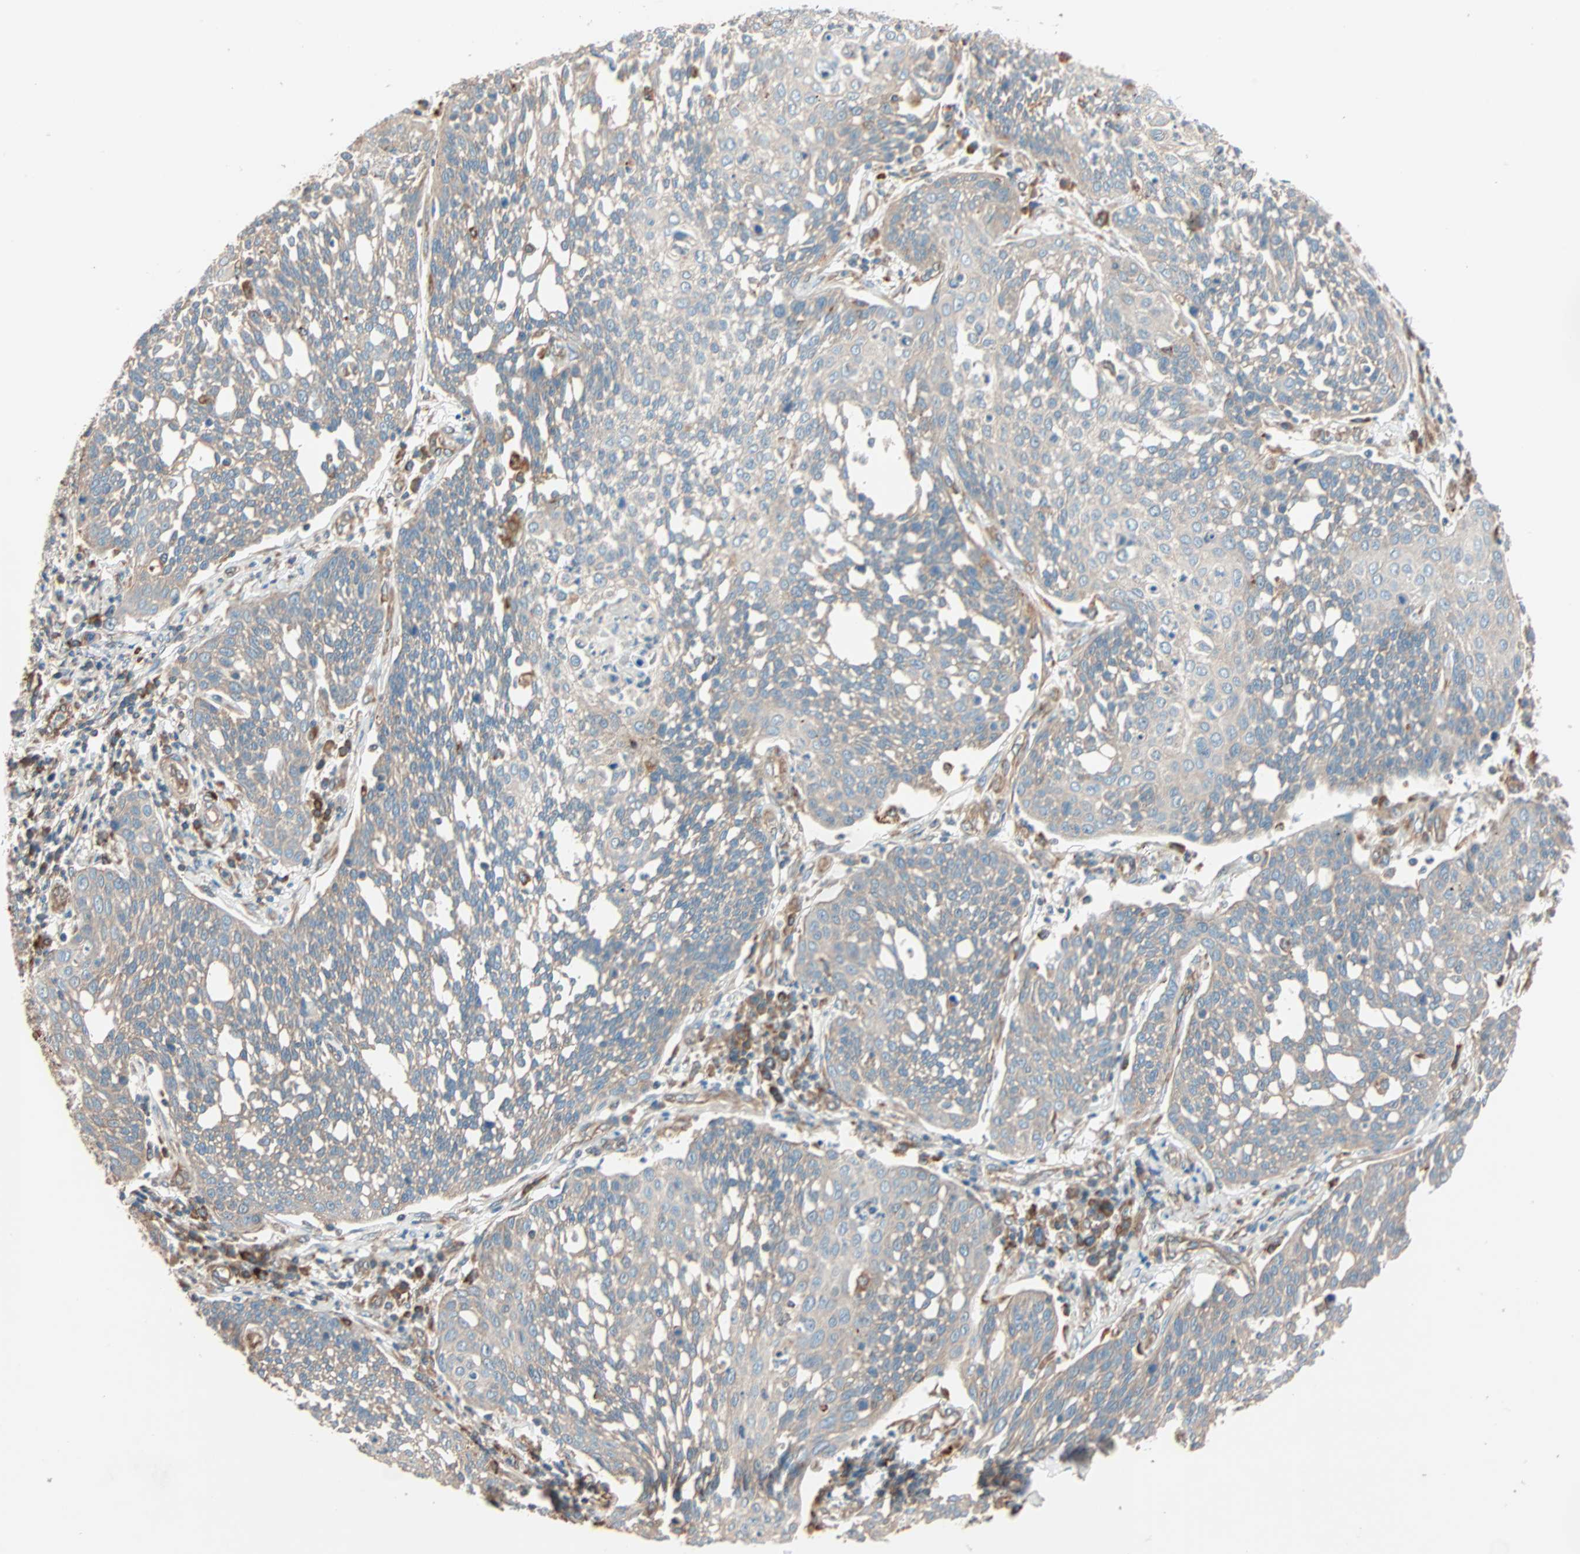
{"staining": {"intensity": "weak", "quantity": ">75%", "location": "cytoplasmic/membranous"}, "tissue": "cervical cancer", "cell_type": "Tumor cells", "image_type": "cancer", "snomed": [{"axis": "morphology", "description": "Squamous cell carcinoma, NOS"}, {"axis": "topography", "description": "Cervix"}], "caption": "Protein staining of cervical cancer (squamous cell carcinoma) tissue displays weak cytoplasmic/membranous positivity in approximately >75% of tumor cells.", "gene": "PHYH", "patient": {"sex": "female", "age": 34}}